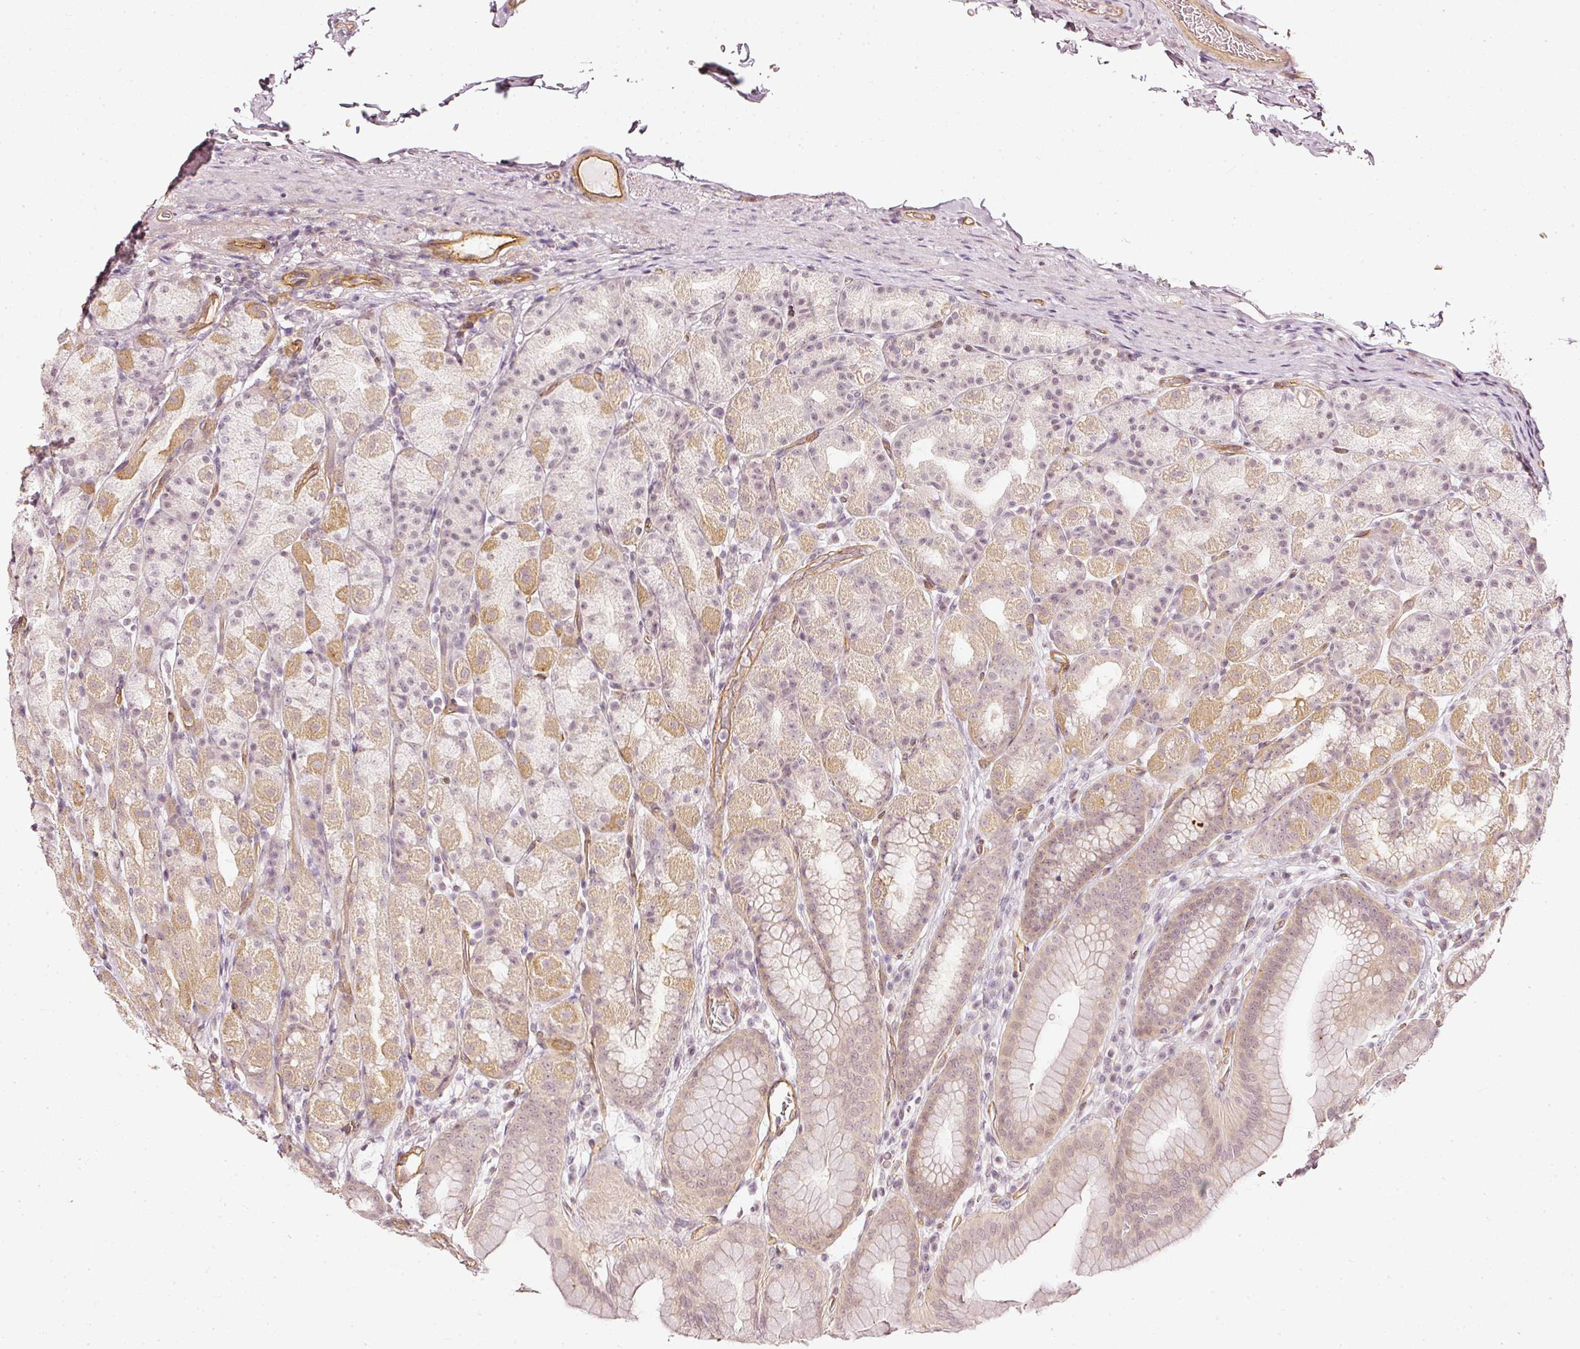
{"staining": {"intensity": "moderate", "quantity": "<25%", "location": "cytoplasmic/membranous"}, "tissue": "stomach", "cell_type": "Glandular cells", "image_type": "normal", "snomed": [{"axis": "morphology", "description": "Normal tissue, NOS"}, {"axis": "topography", "description": "Stomach, upper"}, {"axis": "topography", "description": "Stomach"}], "caption": "Stomach stained for a protein demonstrates moderate cytoplasmic/membranous positivity in glandular cells. The staining is performed using DAB (3,3'-diaminobenzidine) brown chromogen to label protein expression. The nuclei are counter-stained blue using hematoxylin.", "gene": "DRD2", "patient": {"sex": "male", "age": 68}}